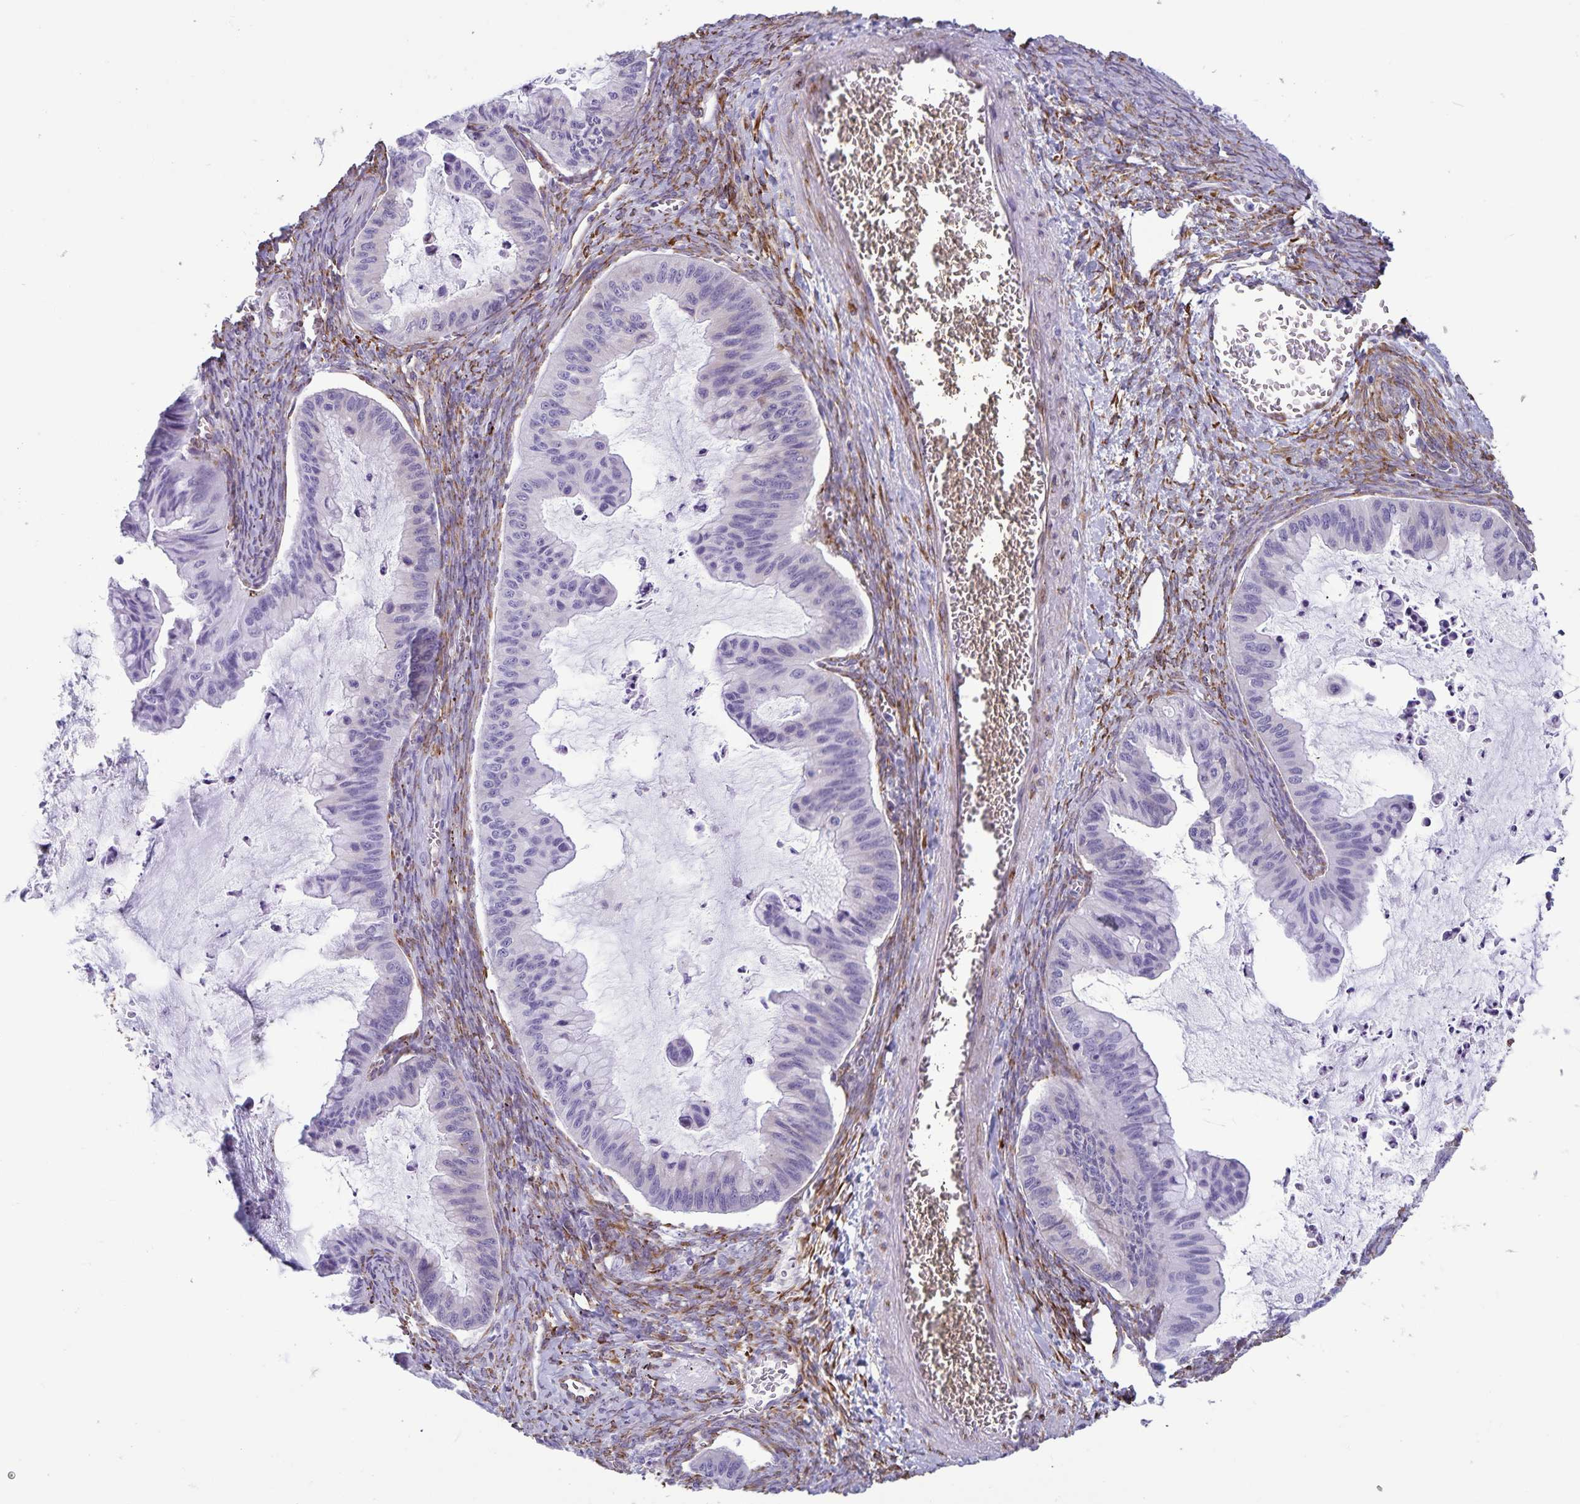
{"staining": {"intensity": "negative", "quantity": "none", "location": "none"}, "tissue": "ovarian cancer", "cell_type": "Tumor cells", "image_type": "cancer", "snomed": [{"axis": "morphology", "description": "Cystadenocarcinoma, mucinous, NOS"}, {"axis": "topography", "description": "Ovary"}], "caption": "High magnification brightfield microscopy of ovarian cancer (mucinous cystadenocarcinoma) stained with DAB (brown) and counterstained with hematoxylin (blue): tumor cells show no significant expression.", "gene": "RCN1", "patient": {"sex": "female", "age": 72}}